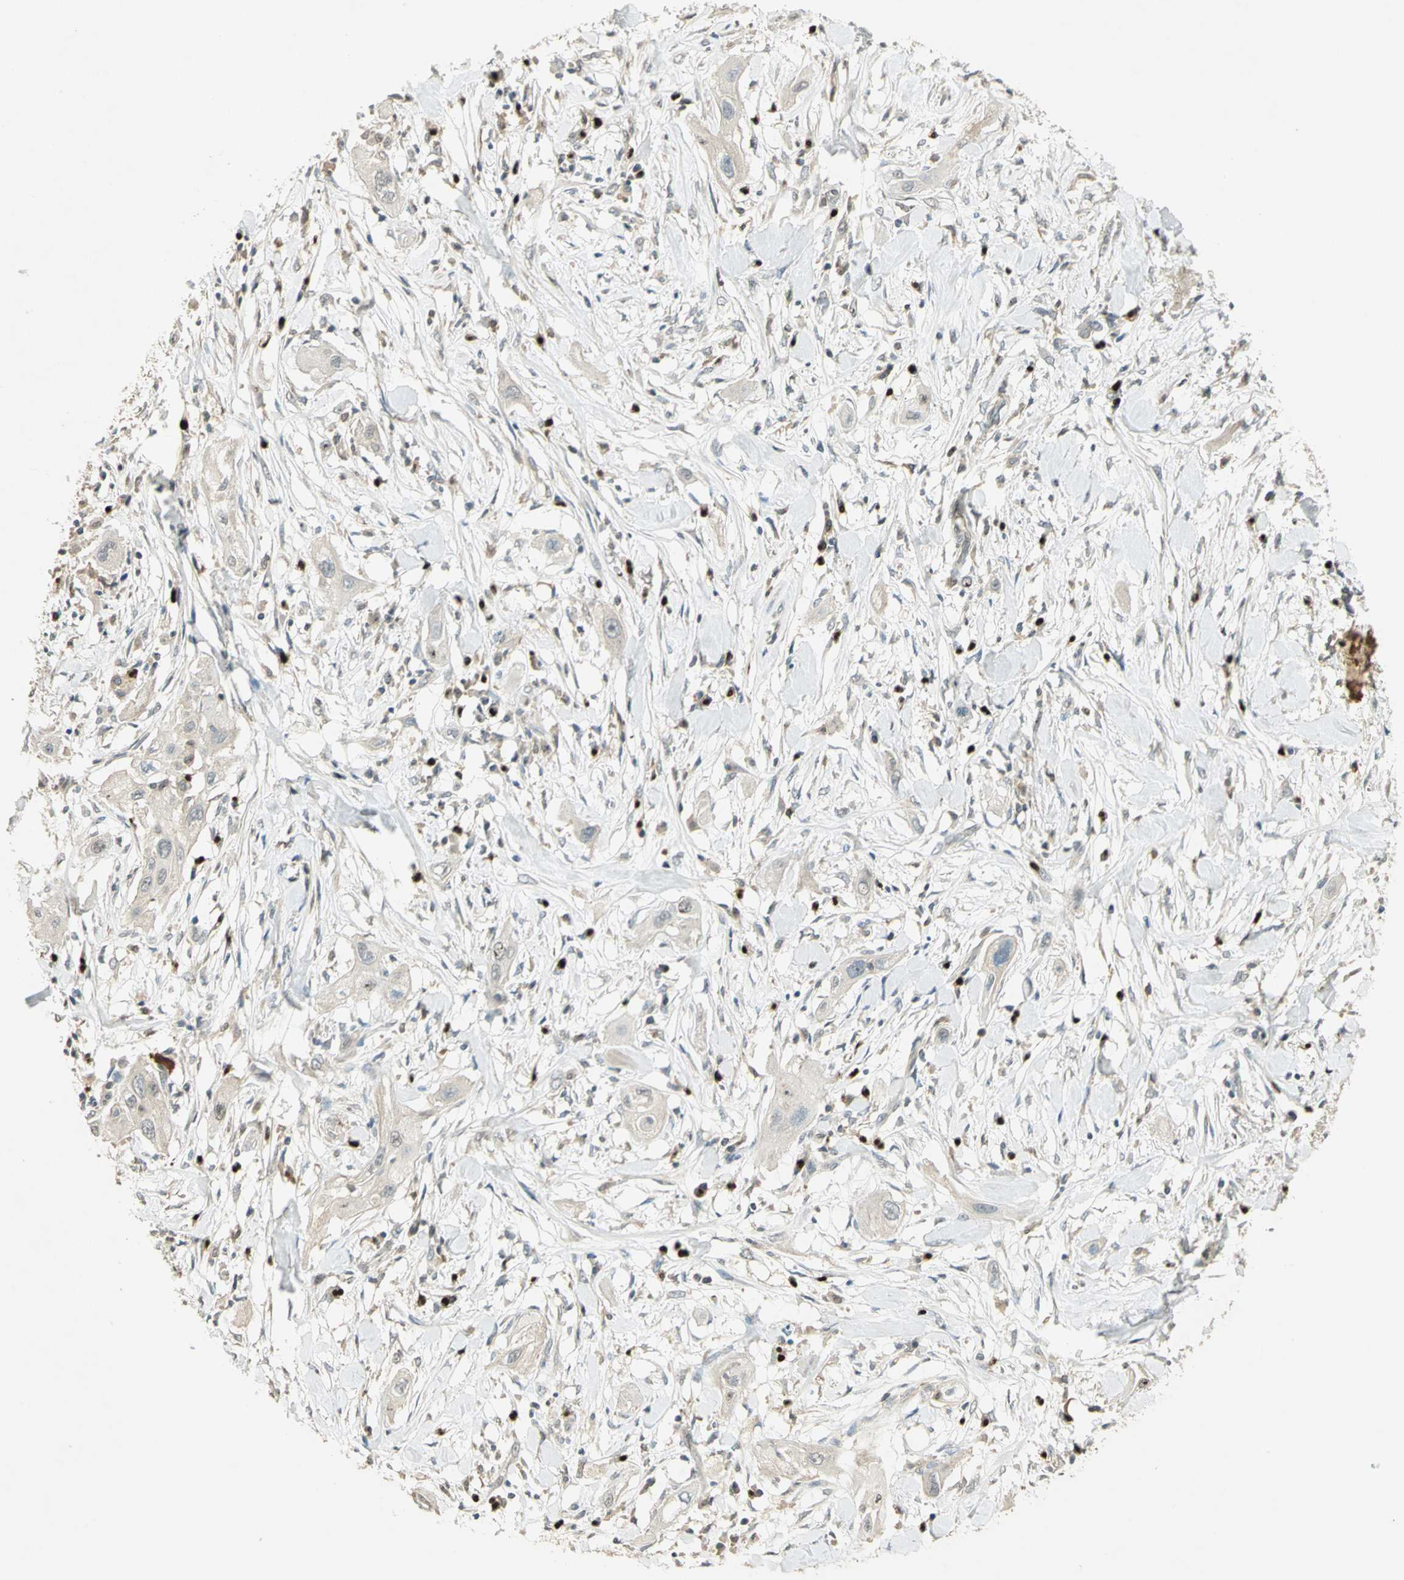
{"staining": {"intensity": "negative", "quantity": "none", "location": "none"}, "tissue": "lung cancer", "cell_type": "Tumor cells", "image_type": "cancer", "snomed": [{"axis": "morphology", "description": "Squamous cell carcinoma, NOS"}, {"axis": "topography", "description": "Lung"}], "caption": "High magnification brightfield microscopy of squamous cell carcinoma (lung) stained with DAB (3,3'-diaminobenzidine) (brown) and counterstained with hematoxylin (blue): tumor cells show no significant expression. Brightfield microscopy of immunohistochemistry (IHC) stained with DAB (3,3'-diaminobenzidine) (brown) and hematoxylin (blue), captured at high magnification.", "gene": "BIRC2", "patient": {"sex": "female", "age": 47}}